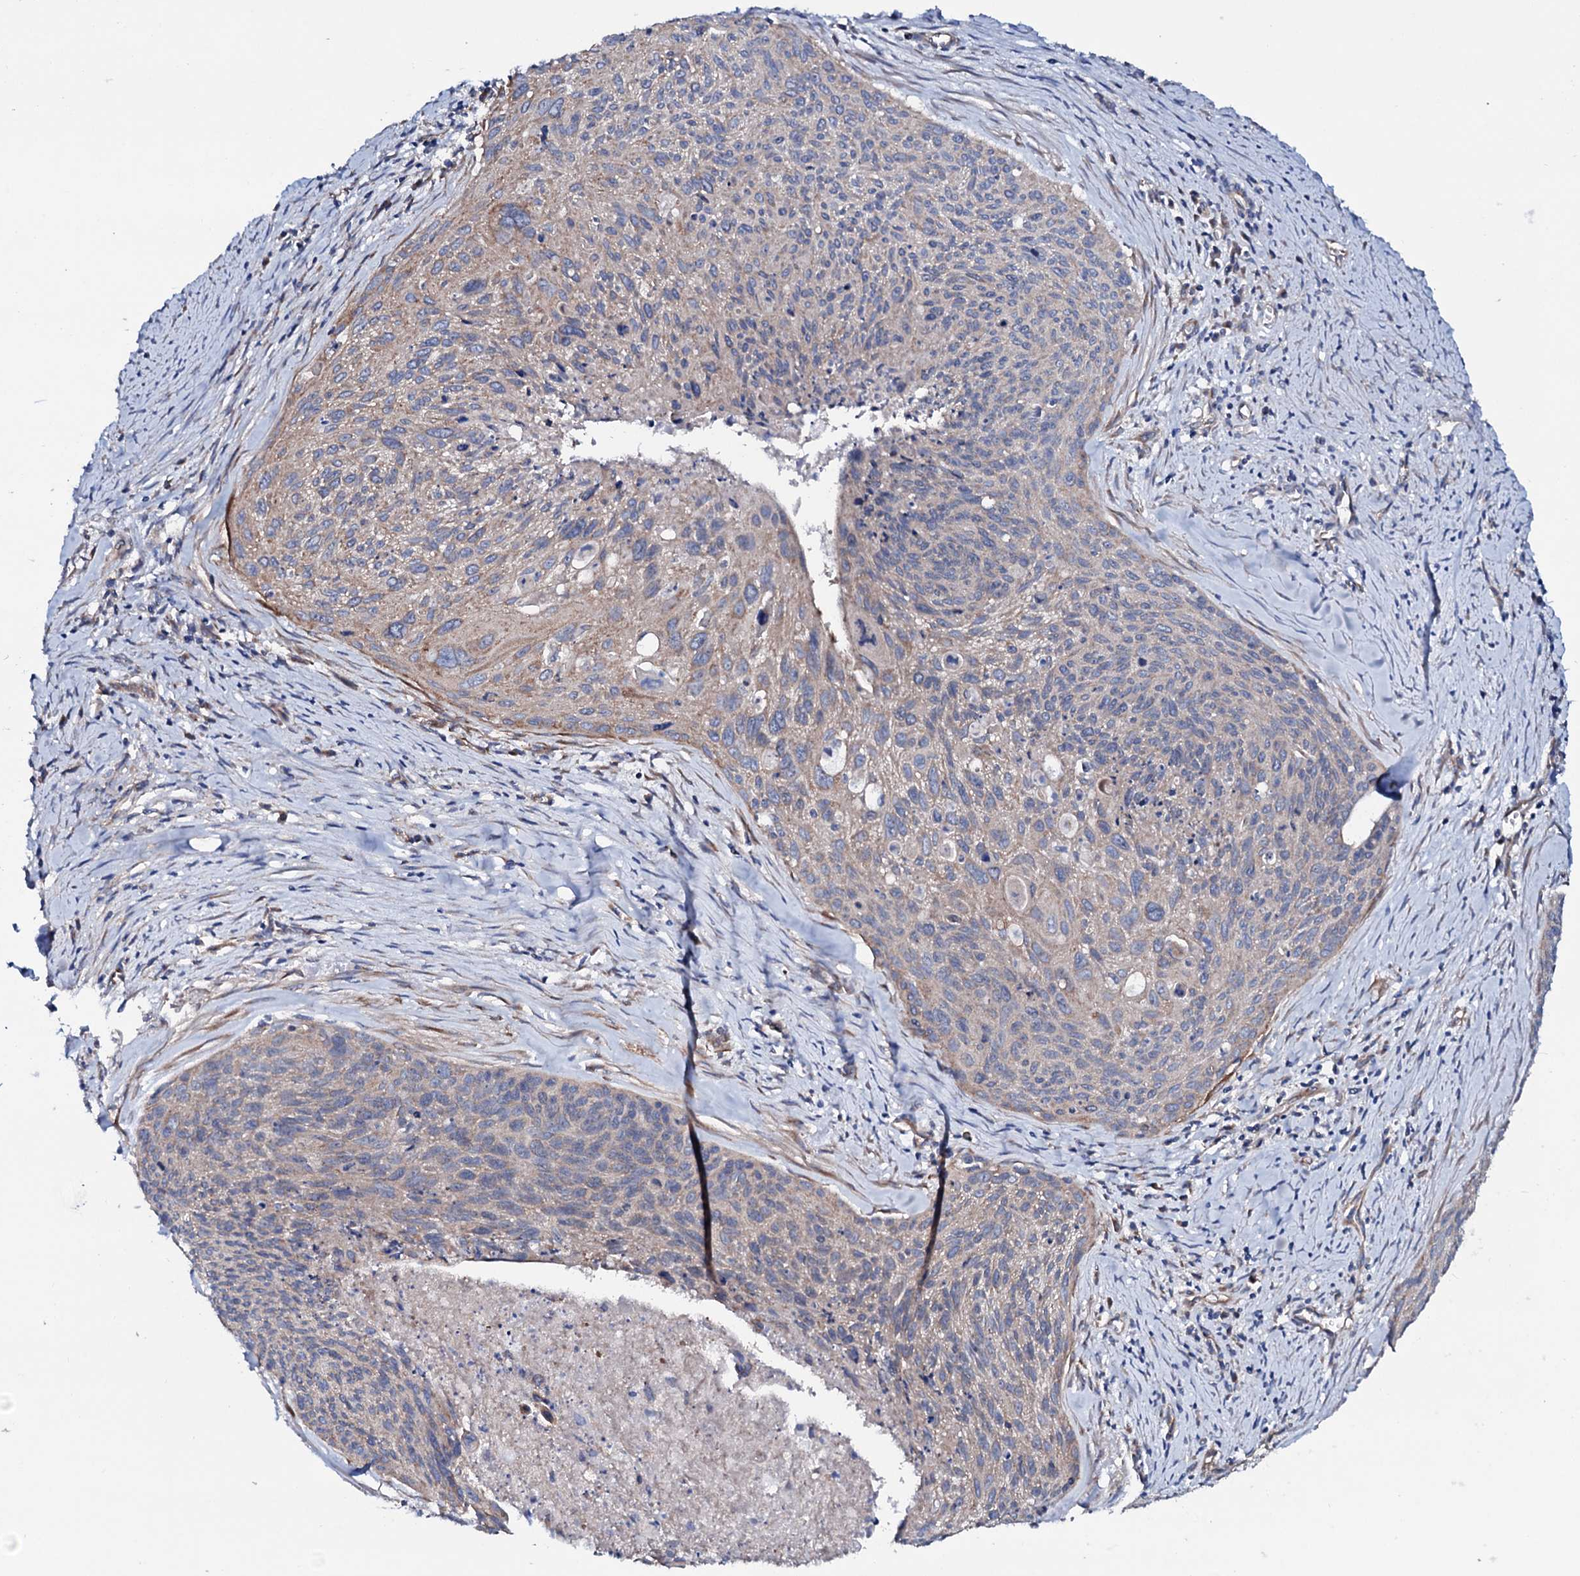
{"staining": {"intensity": "weak", "quantity": "25%-75%", "location": "cytoplasmic/membranous"}, "tissue": "cervical cancer", "cell_type": "Tumor cells", "image_type": "cancer", "snomed": [{"axis": "morphology", "description": "Squamous cell carcinoma, NOS"}, {"axis": "topography", "description": "Cervix"}], "caption": "Cervical squamous cell carcinoma stained with a protein marker exhibits weak staining in tumor cells.", "gene": "STARD13", "patient": {"sex": "female", "age": 55}}